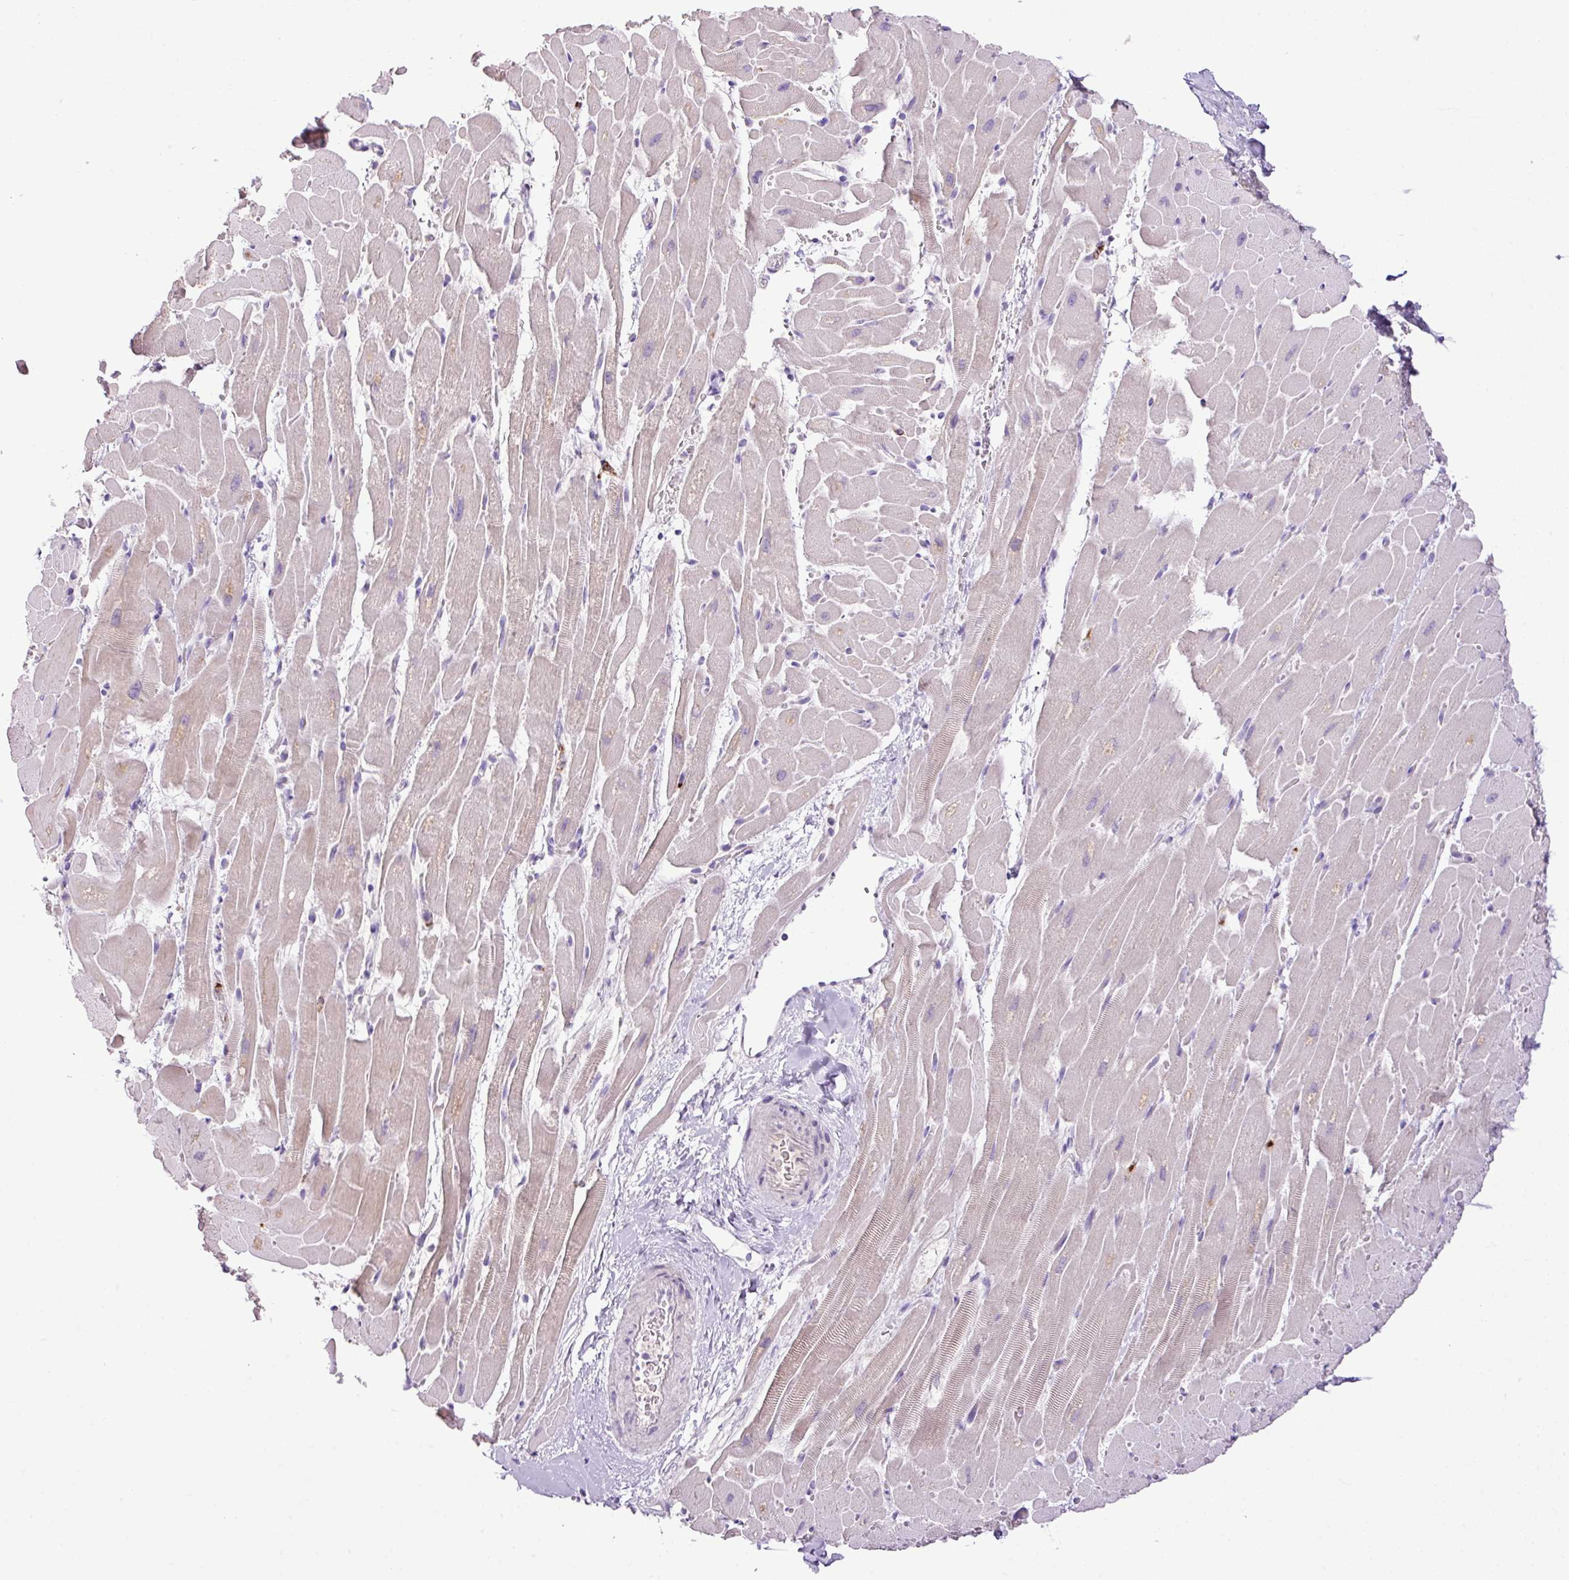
{"staining": {"intensity": "weak", "quantity": "<25%", "location": "cytoplasmic/membranous"}, "tissue": "heart muscle", "cell_type": "Cardiomyocytes", "image_type": "normal", "snomed": [{"axis": "morphology", "description": "Normal tissue, NOS"}, {"axis": "topography", "description": "Heart"}], "caption": "Cardiomyocytes are negative for brown protein staining in unremarkable heart muscle. The staining was performed using DAB to visualize the protein expression in brown, while the nuclei were stained in blue with hematoxylin (Magnification: 20x).", "gene": "HTR3E", "patient": {"sex": "male", "age": 37}}